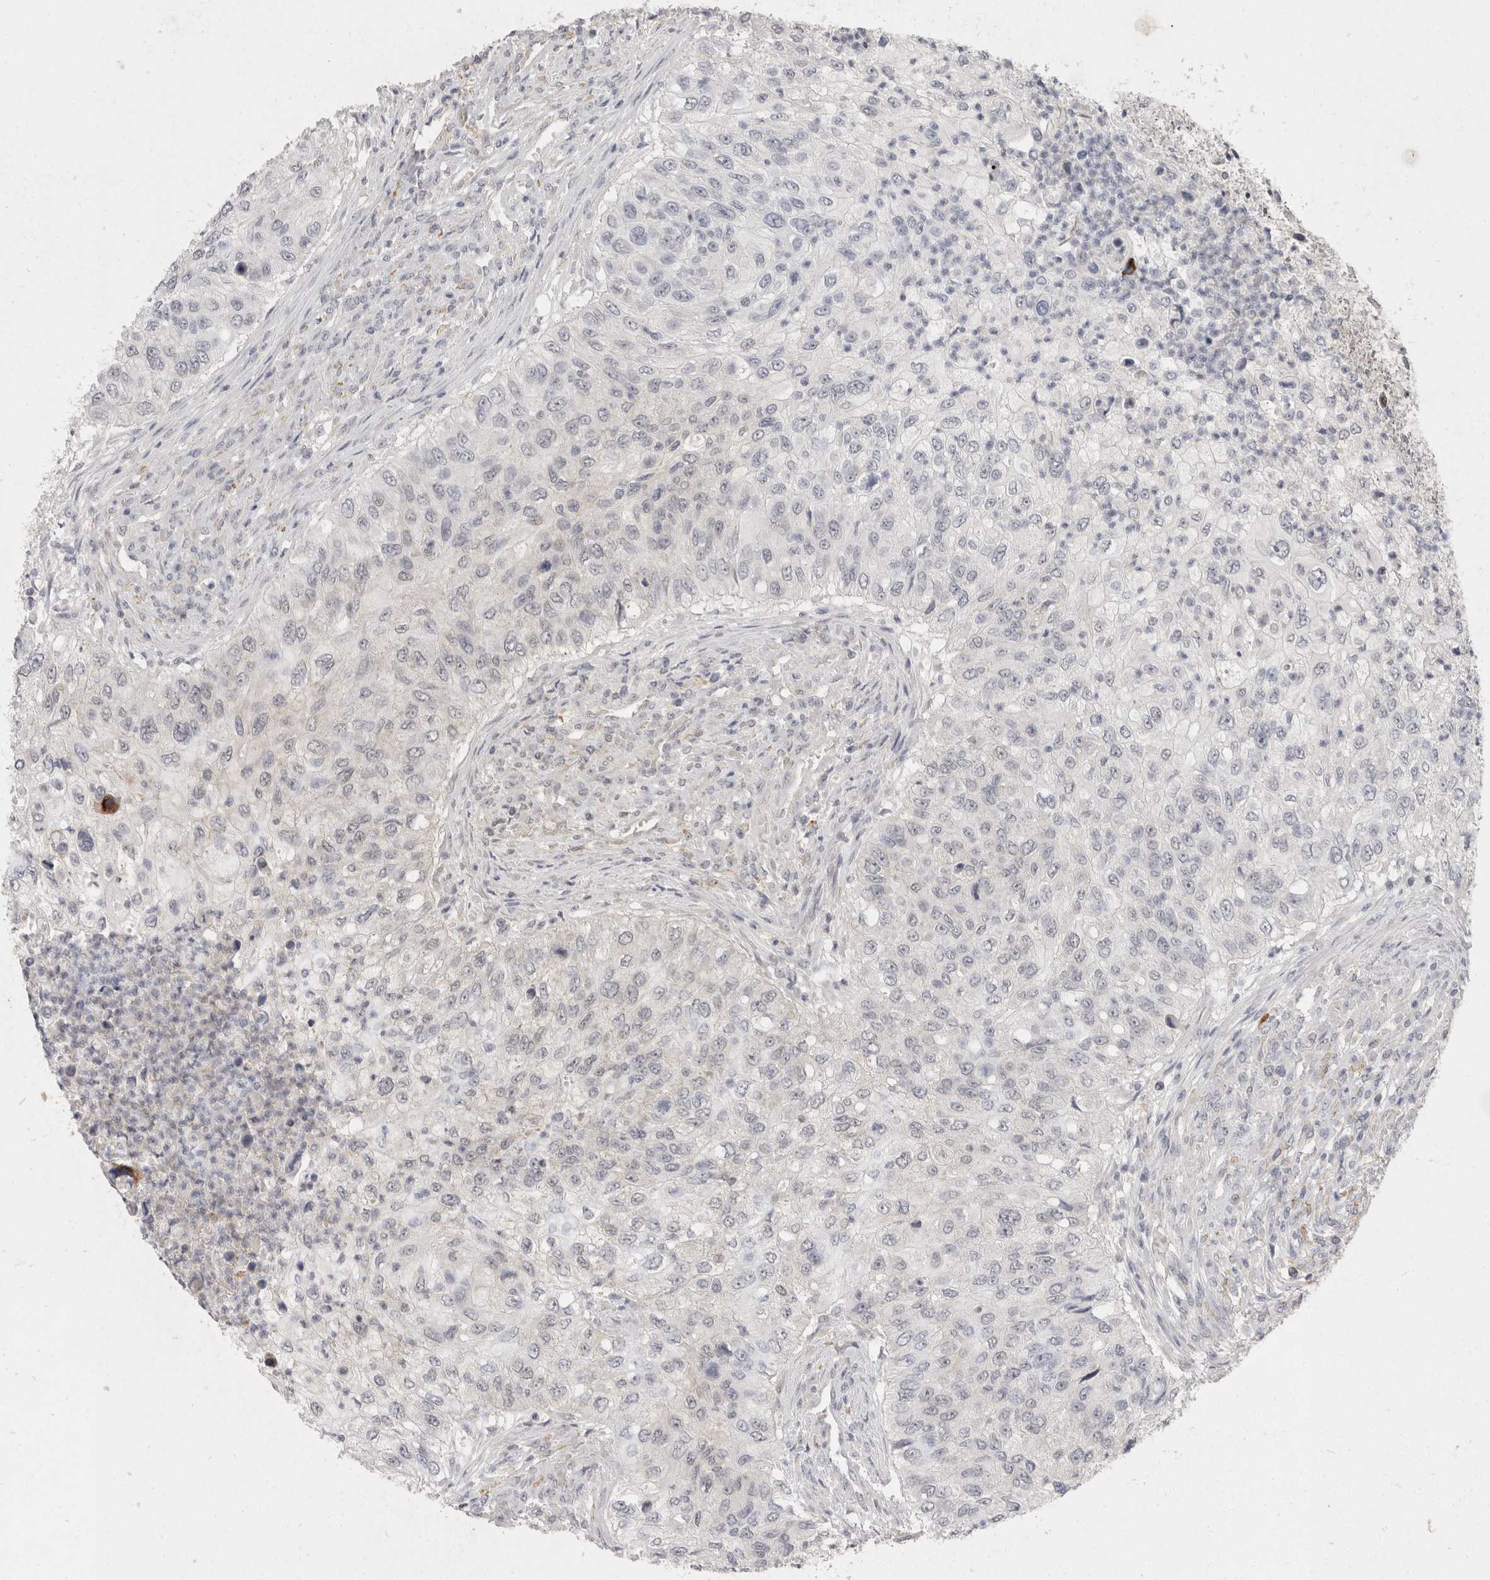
{"staining": {"intensity": "negative", "quantity": "none", "location": "none"}, "tissue": "urothelial cancer", "cell_type": "Tumor cells", "image_type": "cancer", "snomed": [{"axis": "morphology", "description": "Urothelial carcinoma, High grade"}, {"axis": "topography", "description": "Urinary bladder"}], "caption": "Histopathology image shows no significant protein expression in tumor cells of urothelial cancer.", "gene": "TOM1L2", "patient": {"sex": "female", "age": 60}}